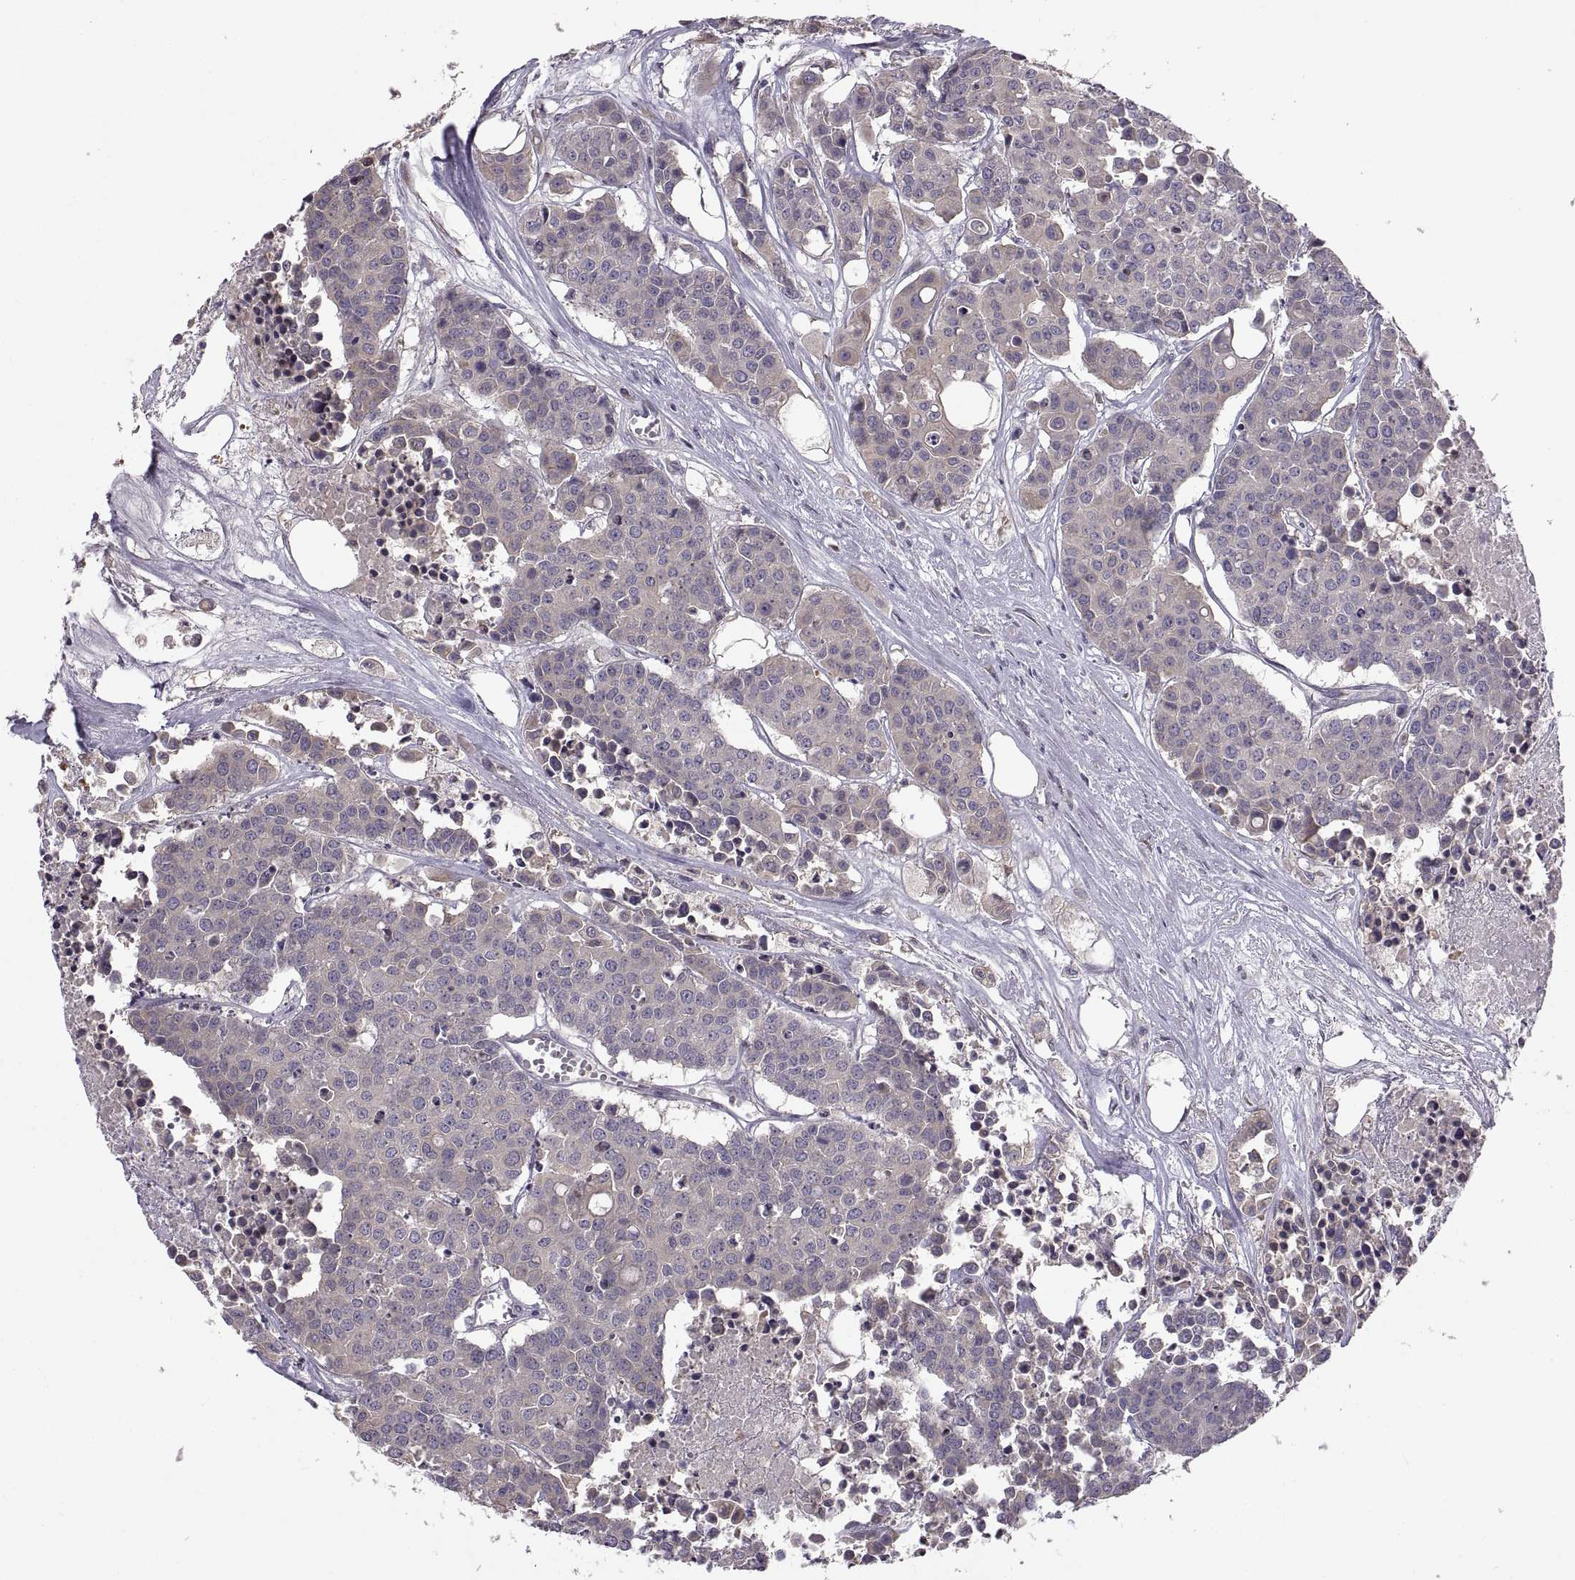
{"staining": {"intensity": "weak", "quantity": "25%-75%", "location": "cytoplasmic/membranous"}, "tissue": "carcinoid", "cell_type": "Tumor cells", "image_type": "cancer", "snomed": [{"axis": "morphology", "description": "Carcinoid, malignant, NOS"}, {"axis": "topography", "description": "Colon"}], "caption": "Carcinoid tissue displays weak cytoplasmic/membranous staining in approximately 25%-75% of tumor cells, visualized by immunohistochemistry.", "gene": "ACSBG2", "patient": {"sex": "male", "age": 81}}